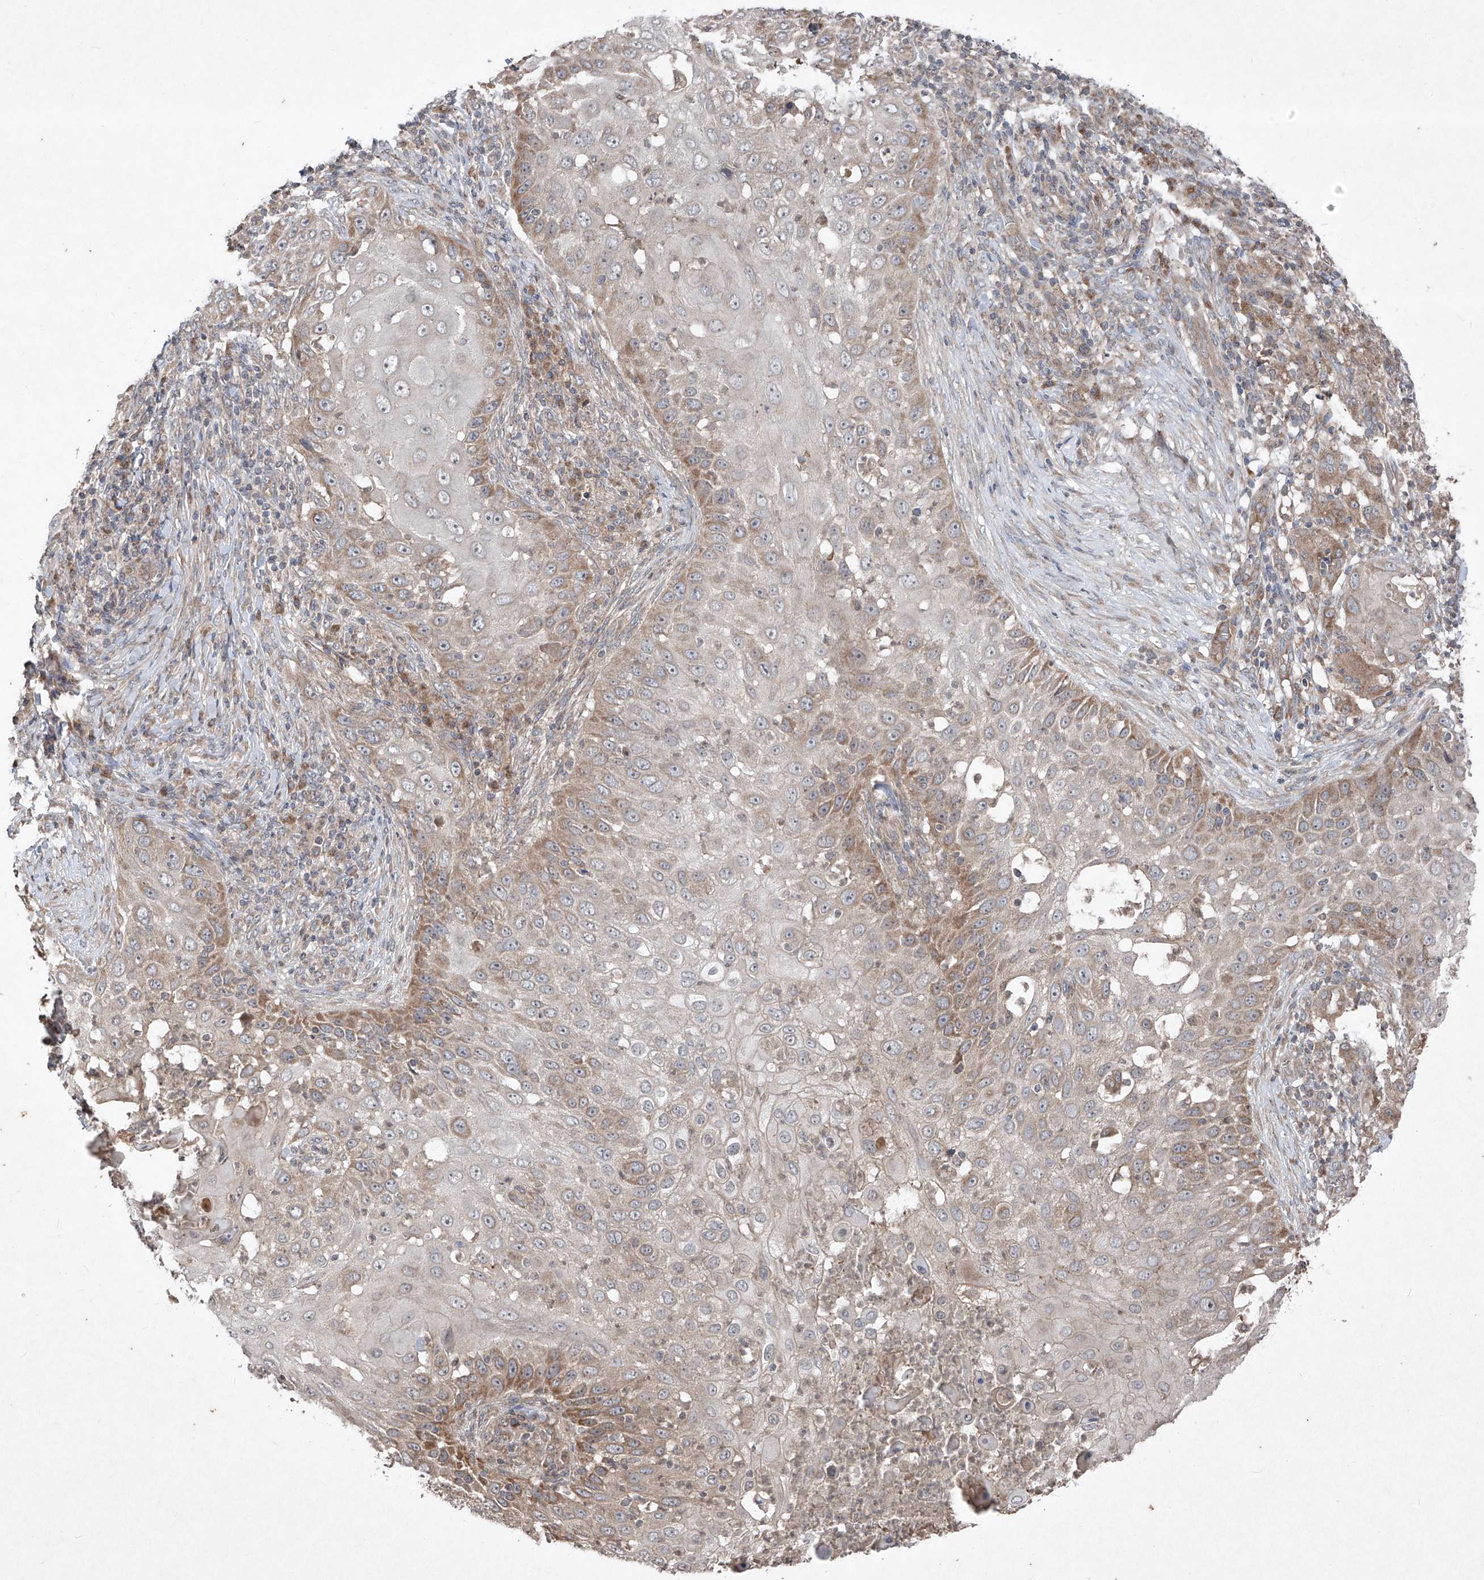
{"staining": {"intensity": "moderate", "quantity": "25%-75%", "location": "cytoplasmic/membranous"}, "tissue": "skin cancer", "cell_type": "Tumor cells", "image_type": "cancer", "snomed": [{"axis": "morphology", "description": "Squamous cell carcinoma, NOS"}, {"axis": "topography", "description": "Skin"}], "caption": "A medium amount of moderate cytoplasmic/membranous staining is appreciated in approximately 25%-75% of tumor cells in skin cancer (squamous cell carcinoma) tissue.", "gene": "ABCD3", "patient": {"sex": "female", "age": 44}}